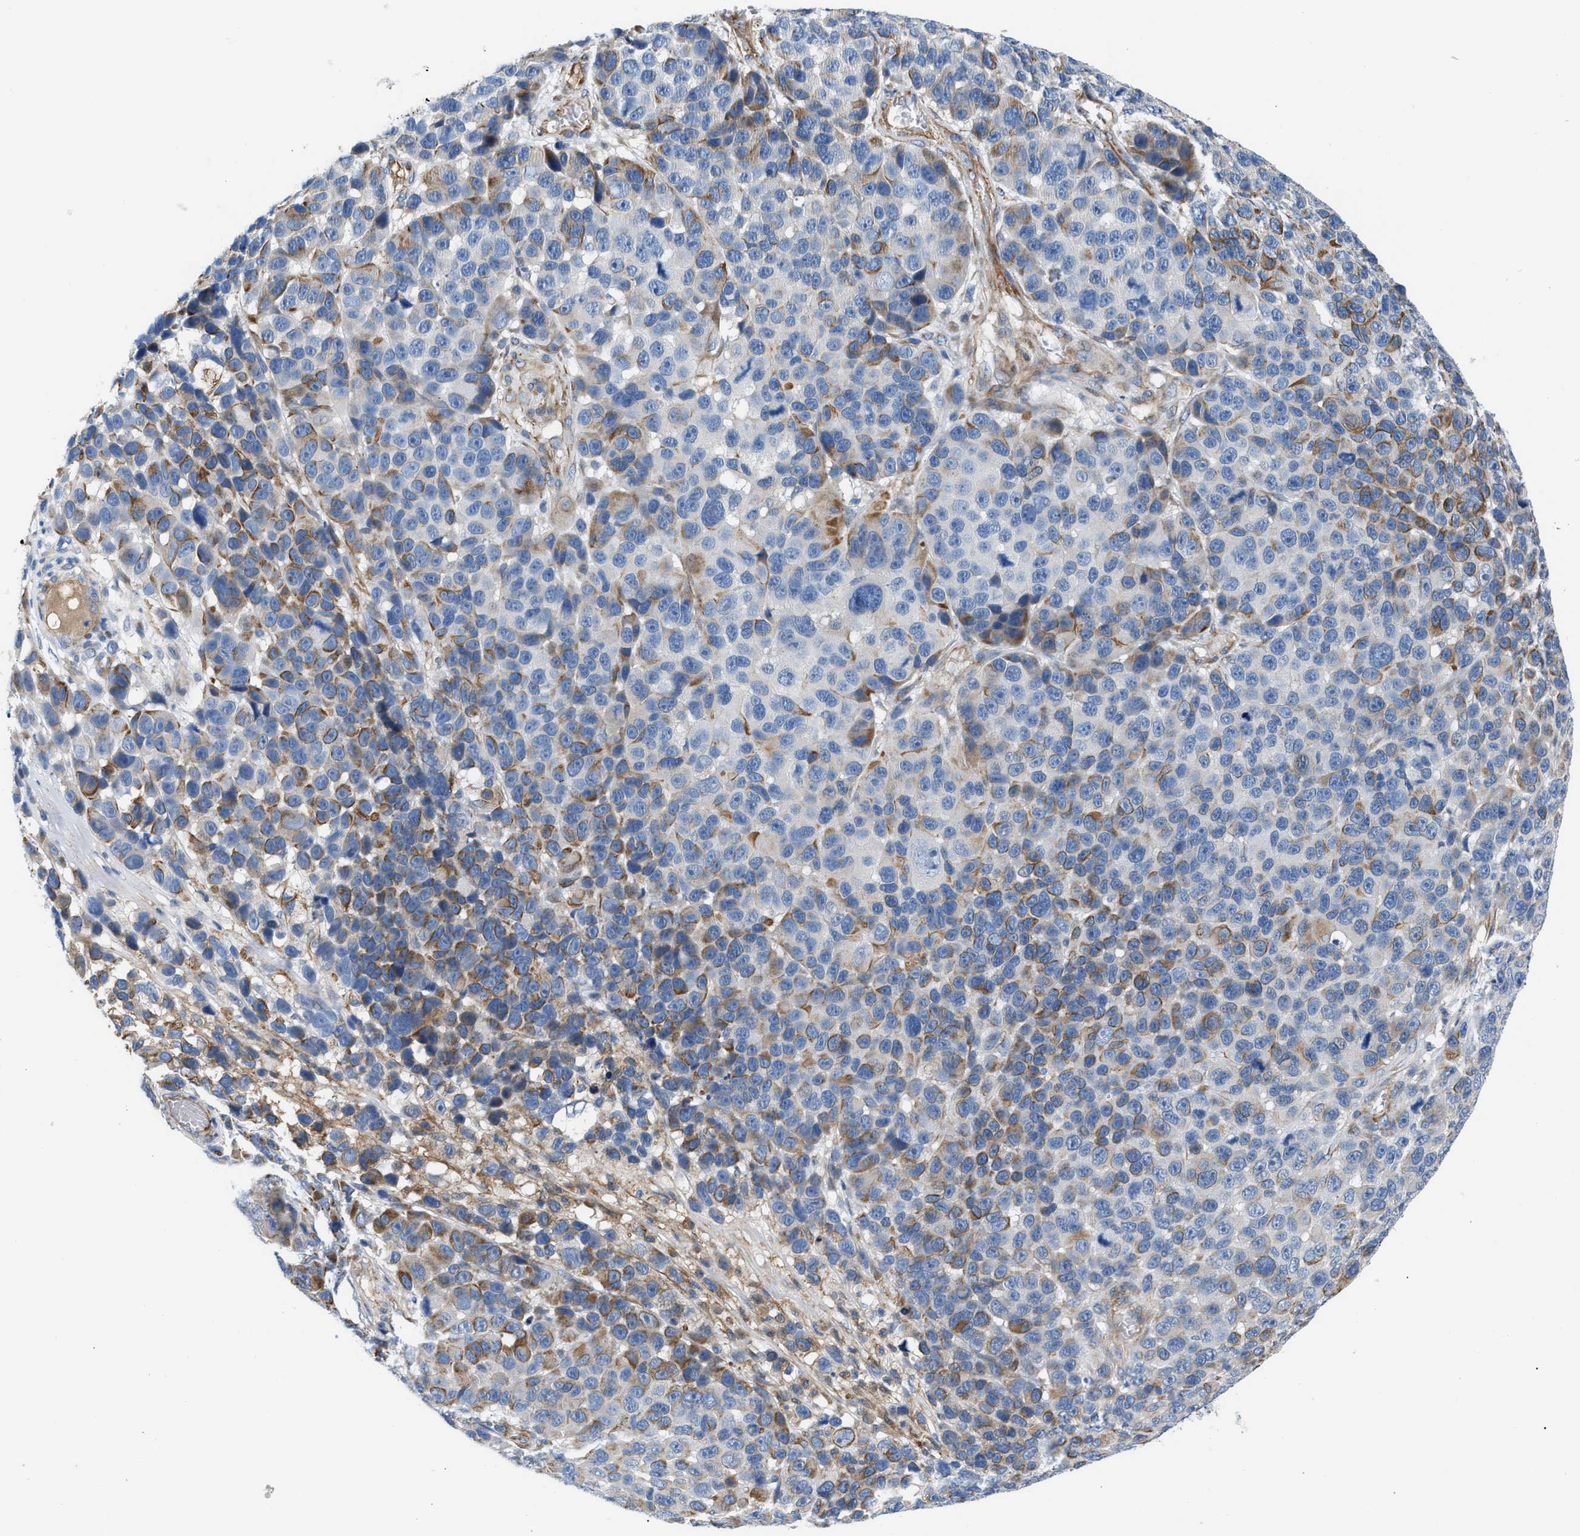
{"staining": {"intensity": "moderate", "quantity": "25%-75%", "location": "cytoplasmic/membranous"}, "tissue": "melanoma", "cell_type": "Tumor cells", "image_type": "cancer", "snomed": [{"axis": "morphology", "description": "Malignant melanoma, NOS"}, {"axis": "topography", "description": "Skin"}], "caption": "A histopathology image of melanoma stained for a protein reveals moderate cytoplasmic/membranous brown staining in tumor cells.", "gene": "TFPI", "patient": {"sex": "male", "age": 53}}